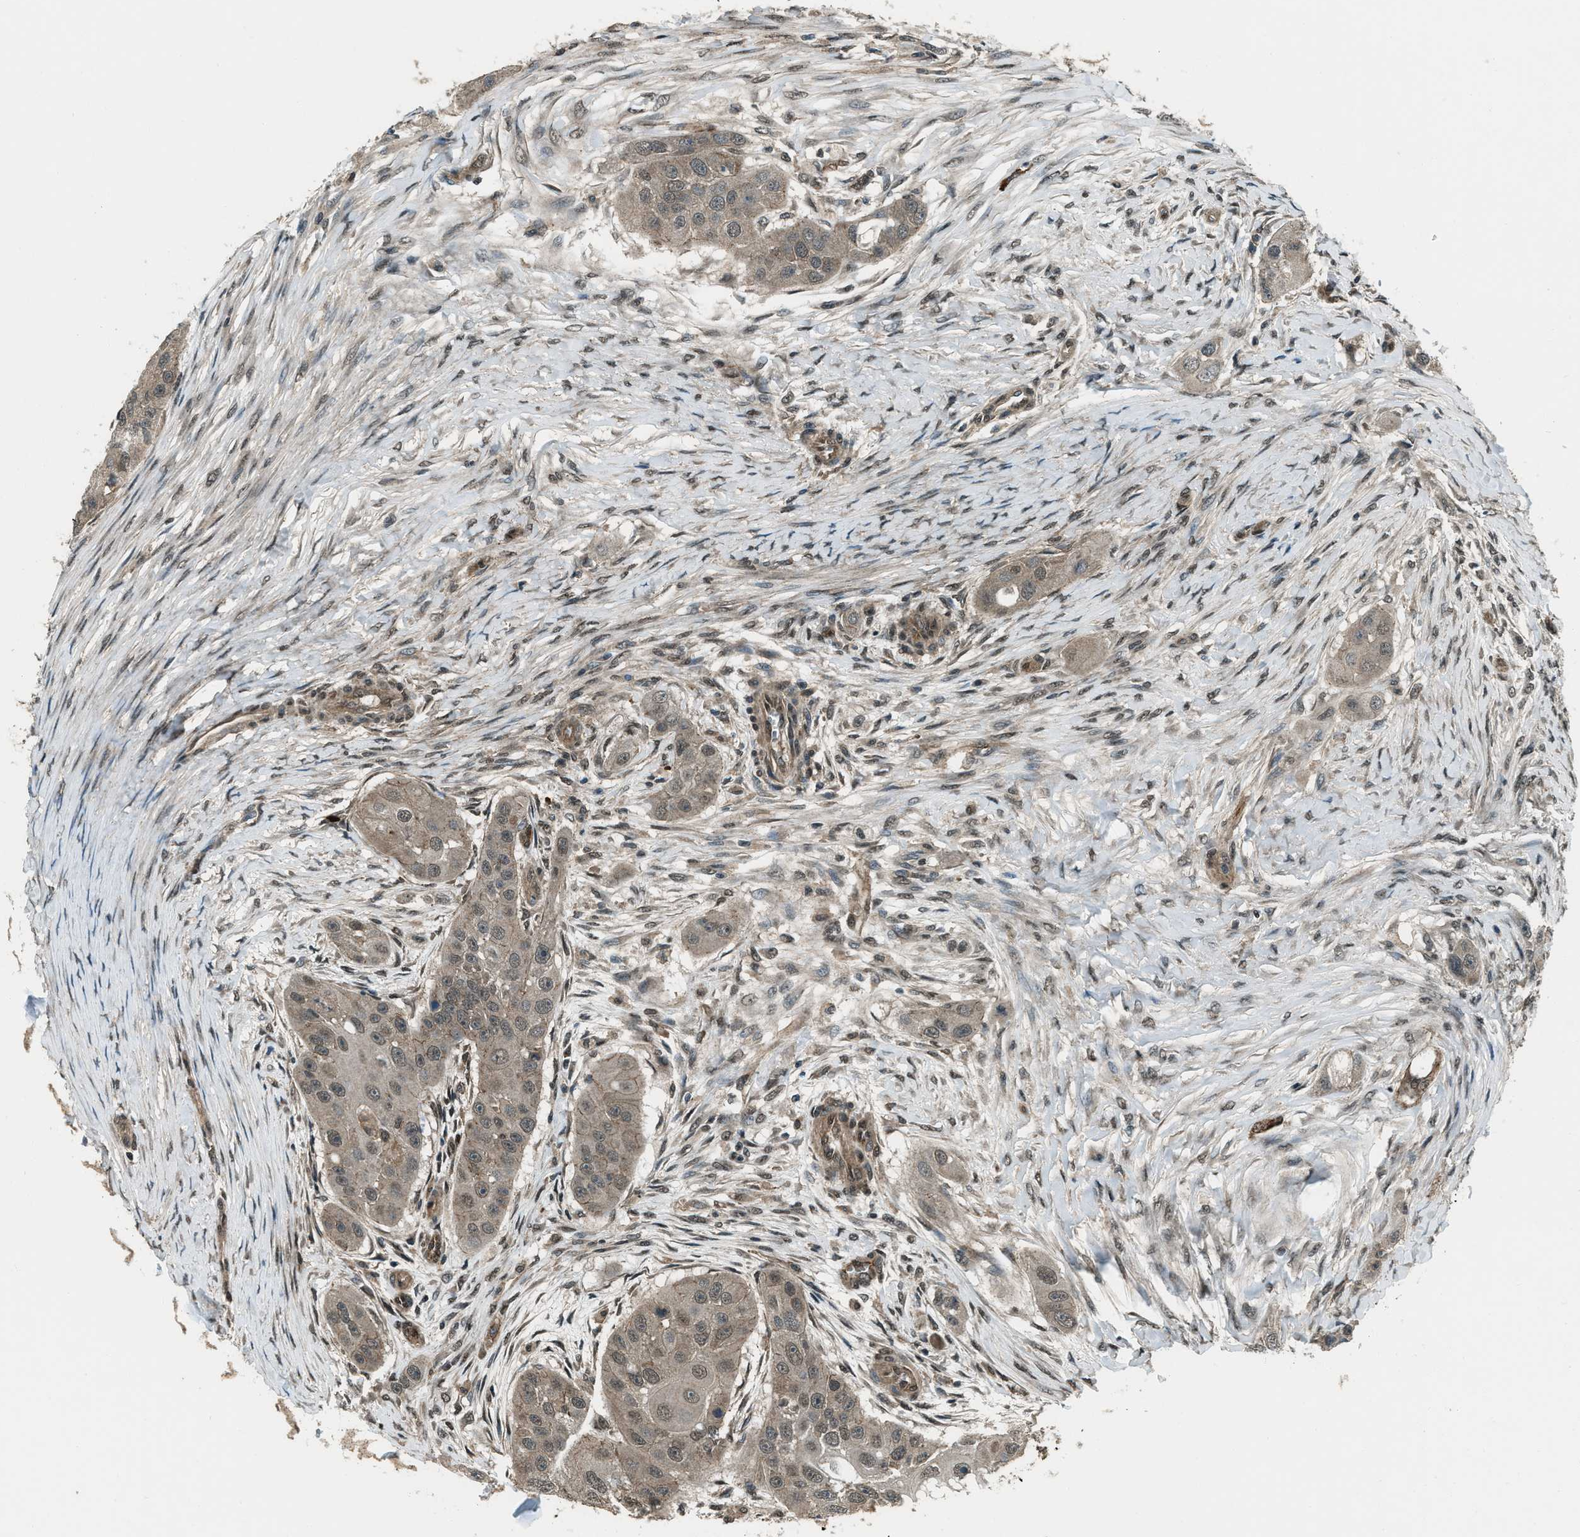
{"staining": {"intensity": "weak", "quantity": ">75%", "location": "cytoplasmic/membranous"}, "tissue": "head and neck cancer", "cell_type": "Tumor cells", "image_type": "cancer", "snomed": [{"axis": "morphology", "description": "Normal tissue, NOS"}, {"axis": "morphology", "description": "Squamous cell carcinoma, NOS"}, {"axis": "topography", "description": "Skeletal muscle"}, {"axis": "topography", "description": "Head-Neck"}], "caption": "Squamous cell carcinoma (head and neck) stained with a protein marker exhibits weak staining in tumor cells.", "gene": "SVIL", "patient": {"sex": "male", "age": 51}}